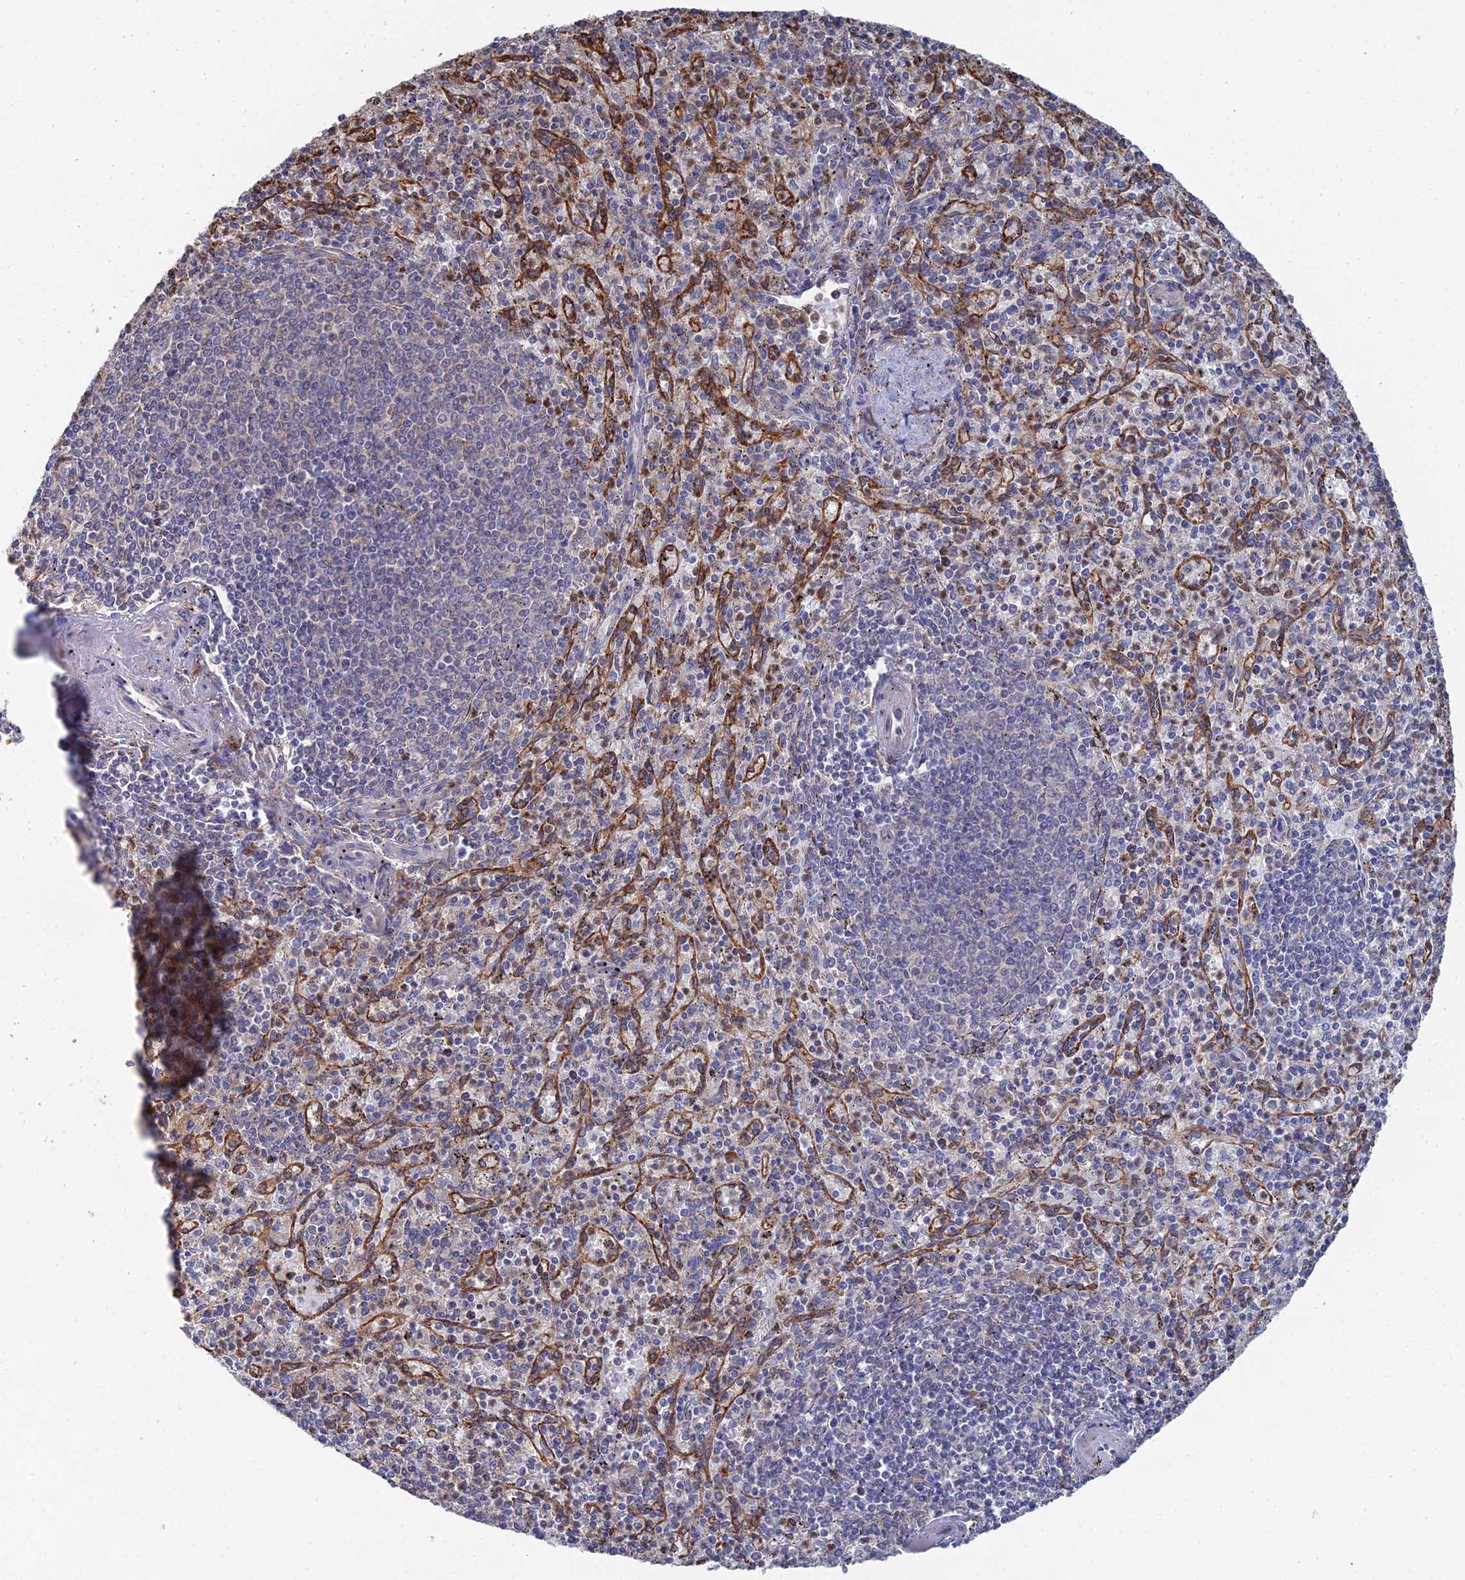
{"staining": {"intensity": "negative", "quantity": "none", "location": "none"}, "tissue": "spleen", "cell_type": "Cells in red pulp", "image_type": "normal", "snomed": [{"axis": "morphology", "description": "Normal tissue, NOS"}, {"axis": "topography", "description": "Spleen"}], "caption": "The photomicrograph shows no staining of cells in red pulp in unremarkable spleen.", "gene": "TRAPPC6A", "patient": {"sex": "male", "age": 72}}